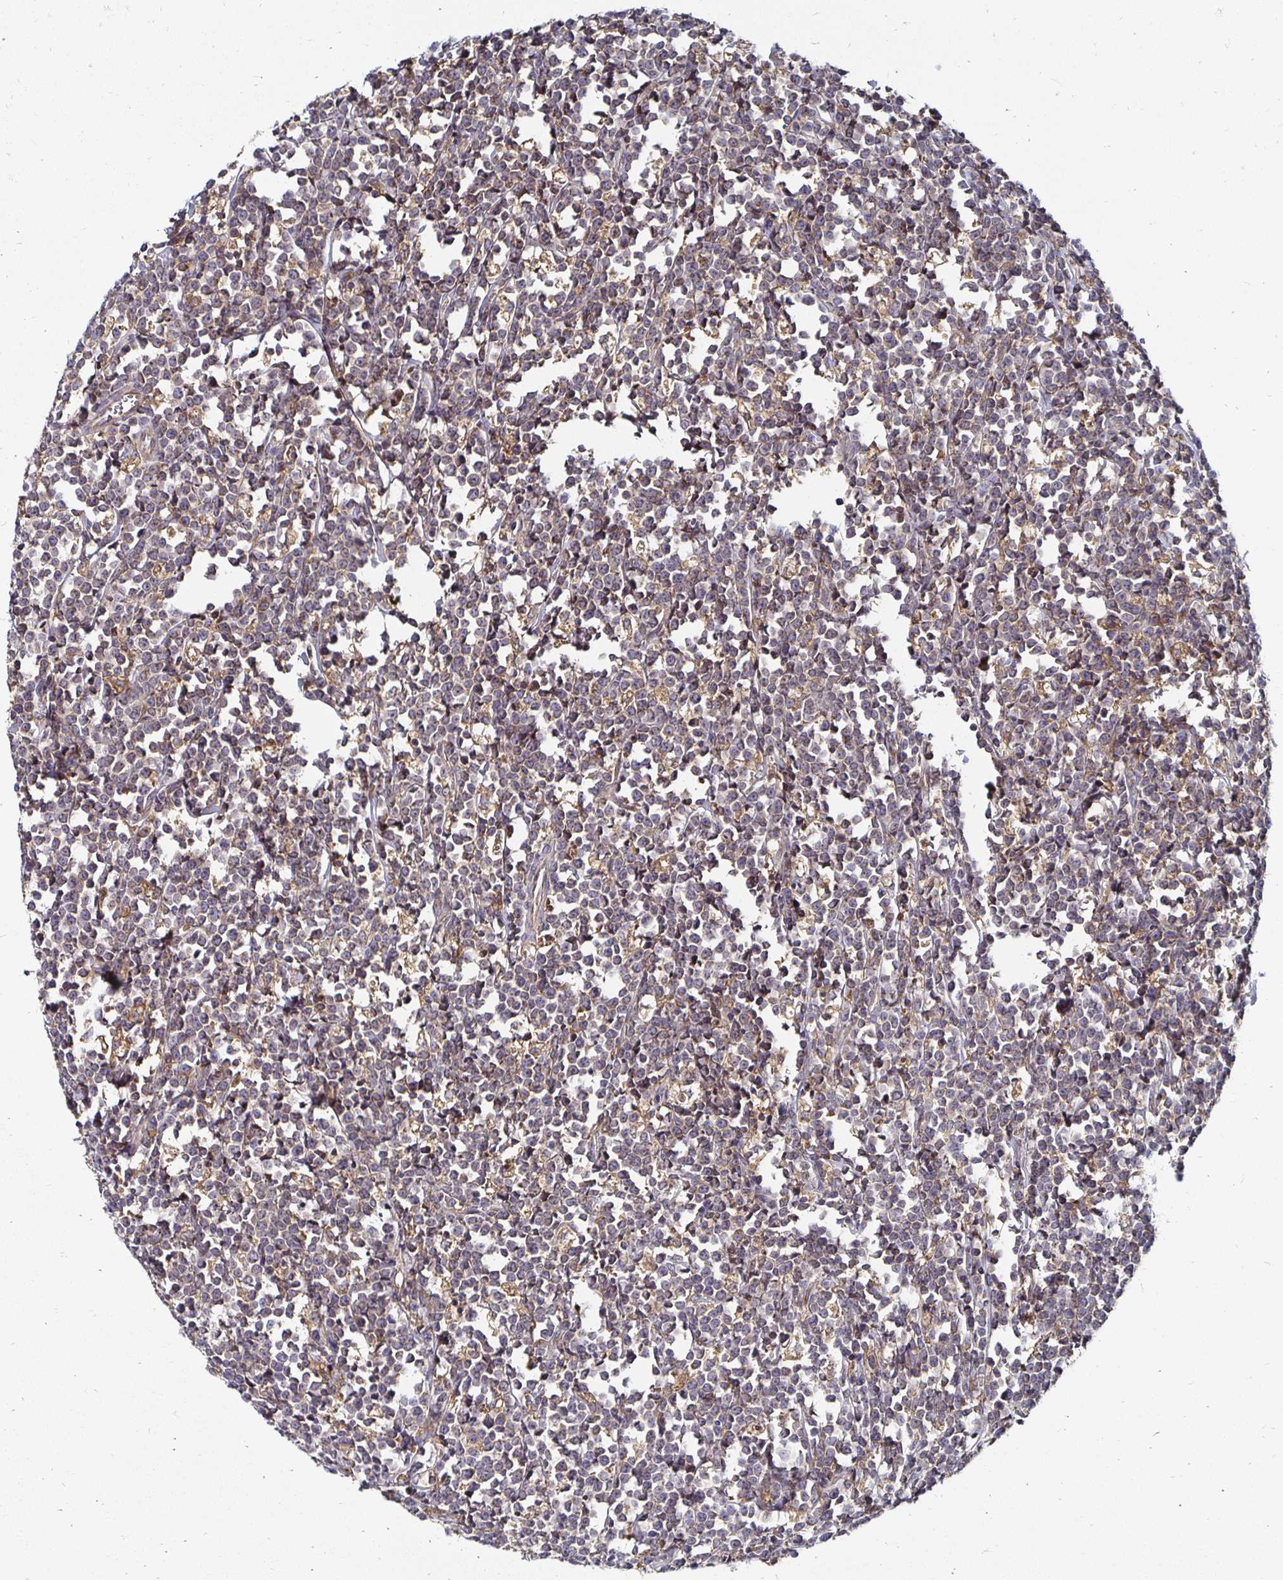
{"staining": {"intensity": "weak", "quantity": "25%-75%", "location": "cytoplasmic/membranous"}, "tissue": "lymphoma", "cell_type": "Tumor cells", "image_type": "cancer", "snomed": [{"axis": "morphology", "description": "Malignant lymphoma, non-Hodgkin's type, High grade"}, {"axis": "topography", "description": "Small intestine"}], "caption": "Tumor cells exhibit low levels of weak cytoplasmic/membranous positivity in approximately 25%-75% of cells in malignant lymphoma, non-Hodgkin's type (high-grade).", "gene": "NCSTN", "patient": {"sex": "female", "age": 56}}